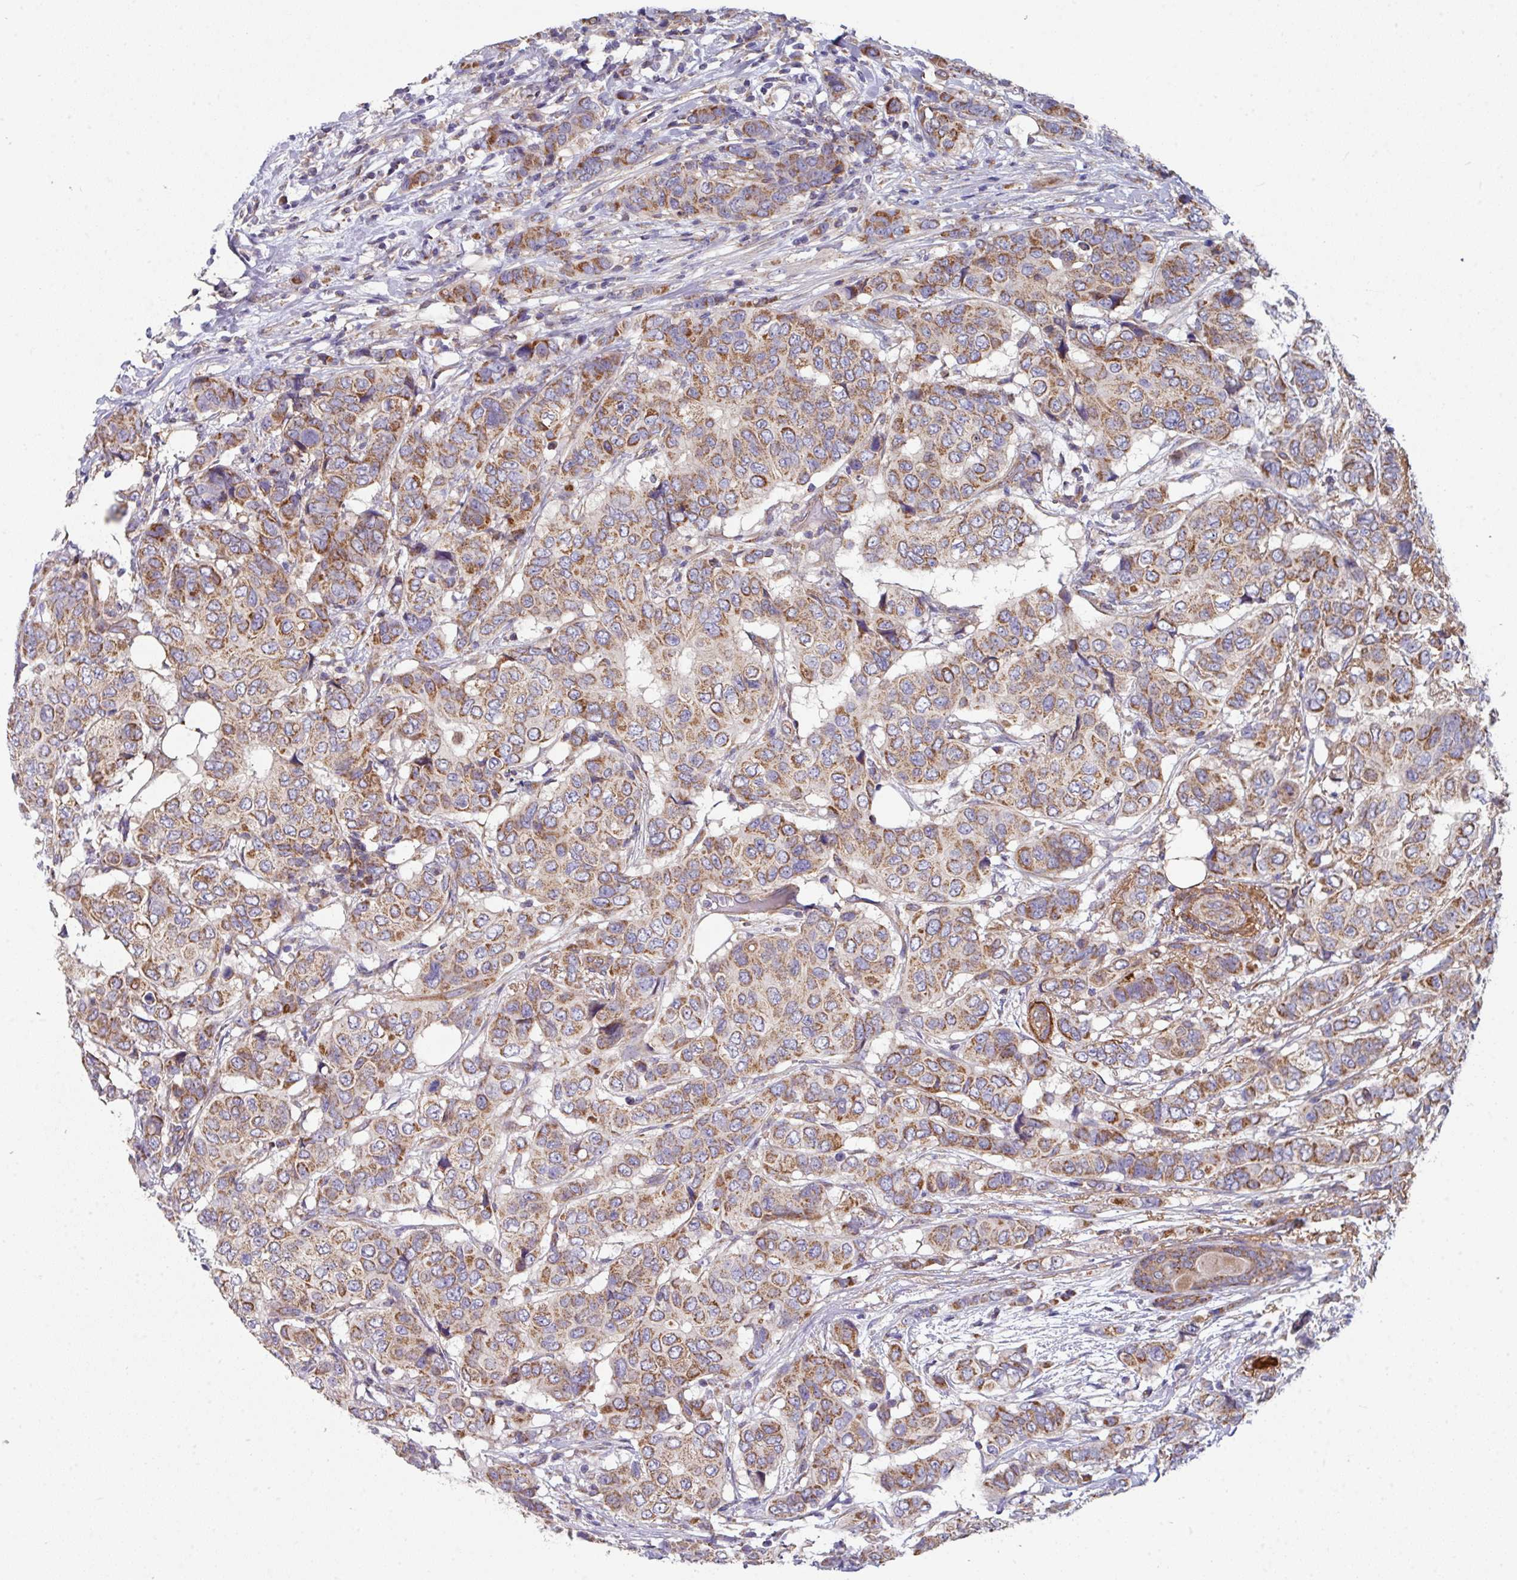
{"staining": {"intensity": "moderate", "quantity": ">75%", "location": "cytoplasmic/membranous"}, "tissue": "breast cancer", "cell_type": "Tumor cells", "image_type": "cancer", "snomed": [{"axis": "morphology", "description": "Lobular carcinoma"}, {"axis": "topography", "description": "Breast"}], "caption": "Protein staining of breast lobular carcinoma tissue demonstrates moderate cytoplasmic/membranous positivity in approximately >75% of tumor cells.", "gene": "DCAF12L2", "patient": {"sex": "female", "age": 51}}